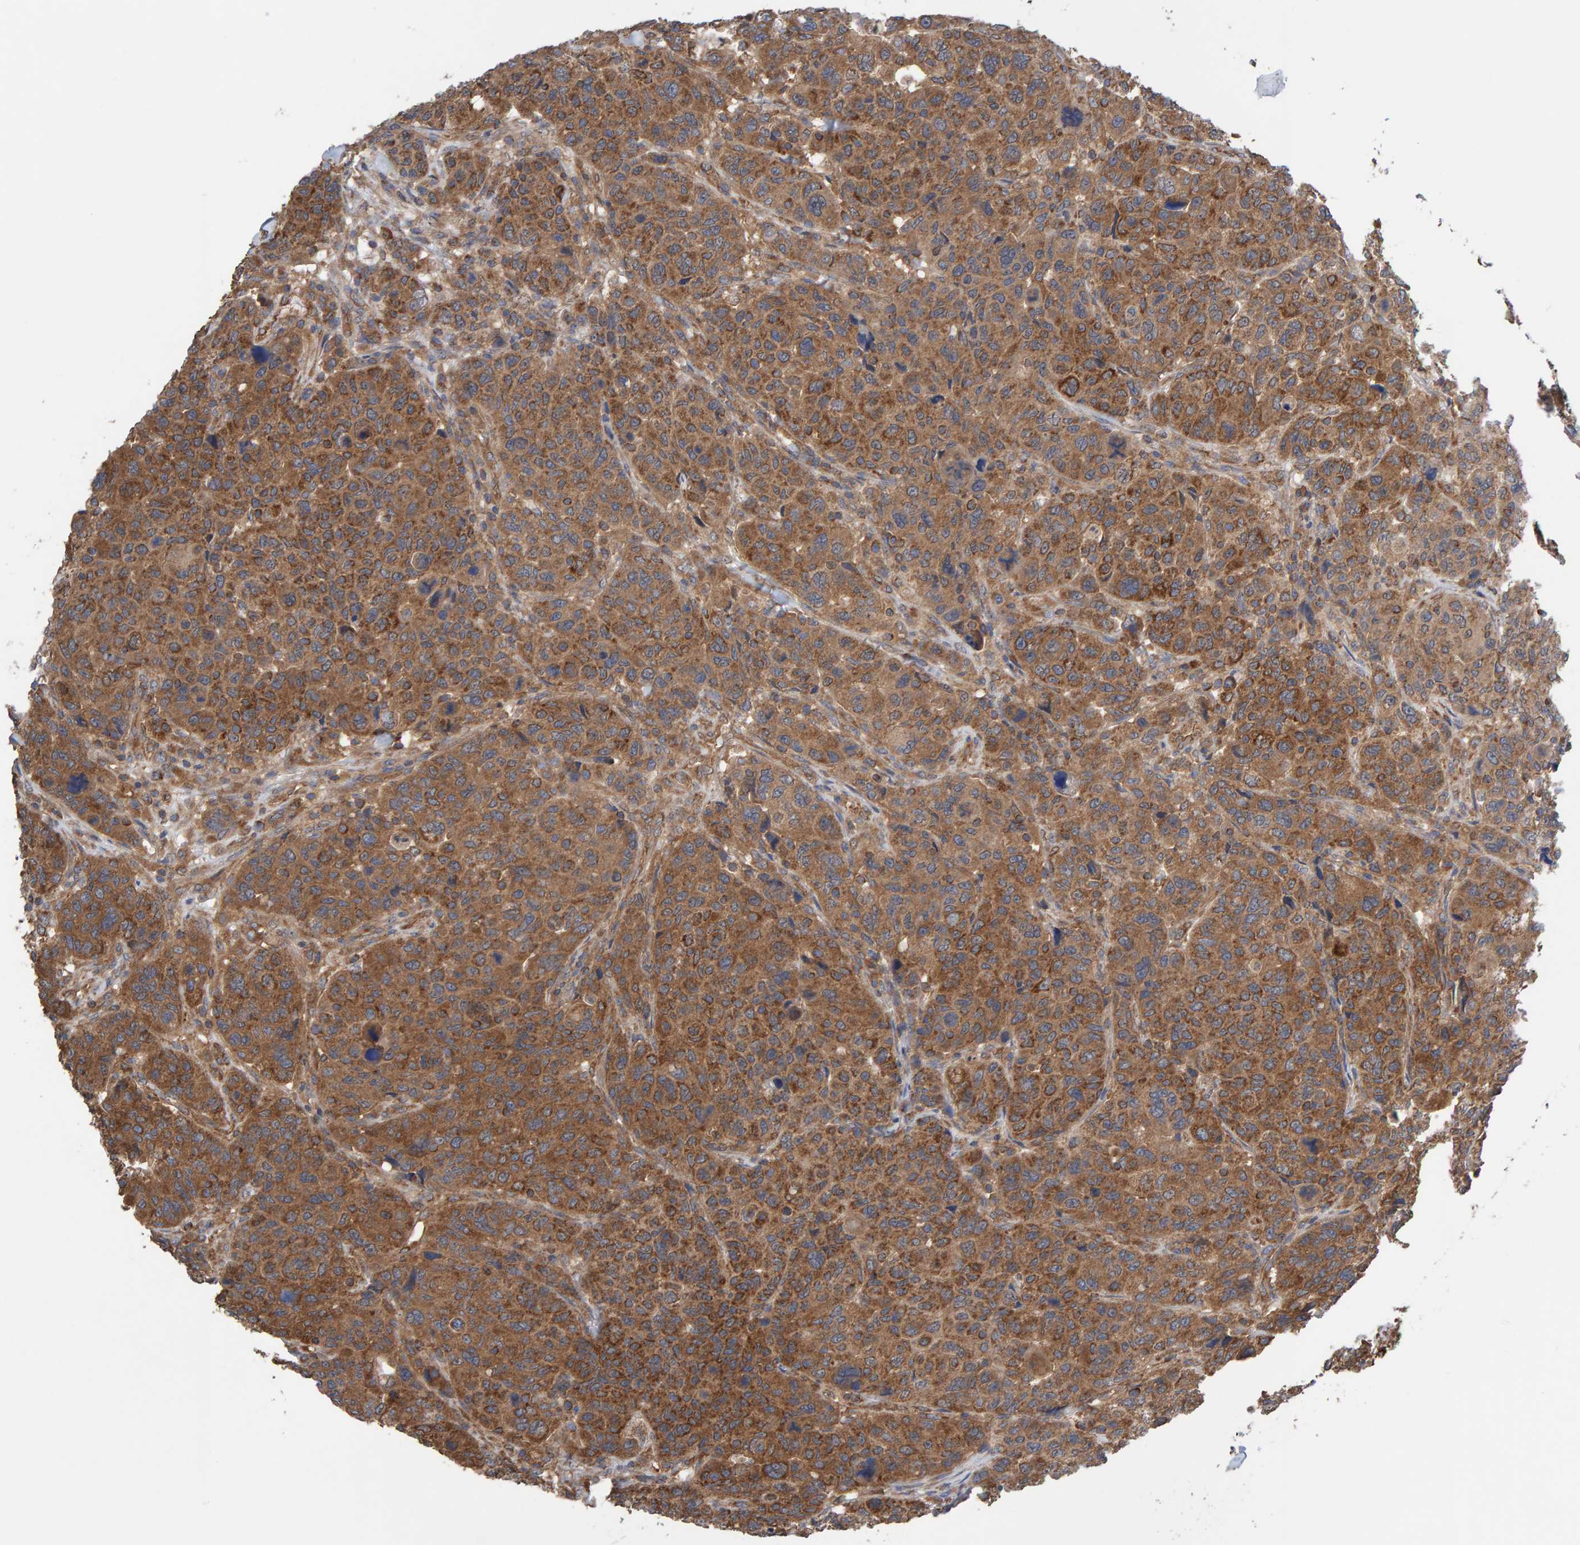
{"staining": {"intensity": "moderate", "quantity": ">75%", "location": "cytoplasmic/membranous"}, "tissue": "breast cancer", "cell_type": "Tumor cells", "image_type": "cancer", "snomed": [{"axis": "morphology", "description": "Duct carcinoma"}, {"axis": "topography", "description": "Breast"}], "caption": "Infiltrating ductal carcinoma (breast) was stained to show a protein in brown. There is medium levels of moderate cytoplasmic/membranous staining in about >75% of tumor cells. Ihc stains the protein of interest in brown and the nuclei are stained blue.", "gene": "LRSAM1", "patient": {"sex": "female", "age": 37}}